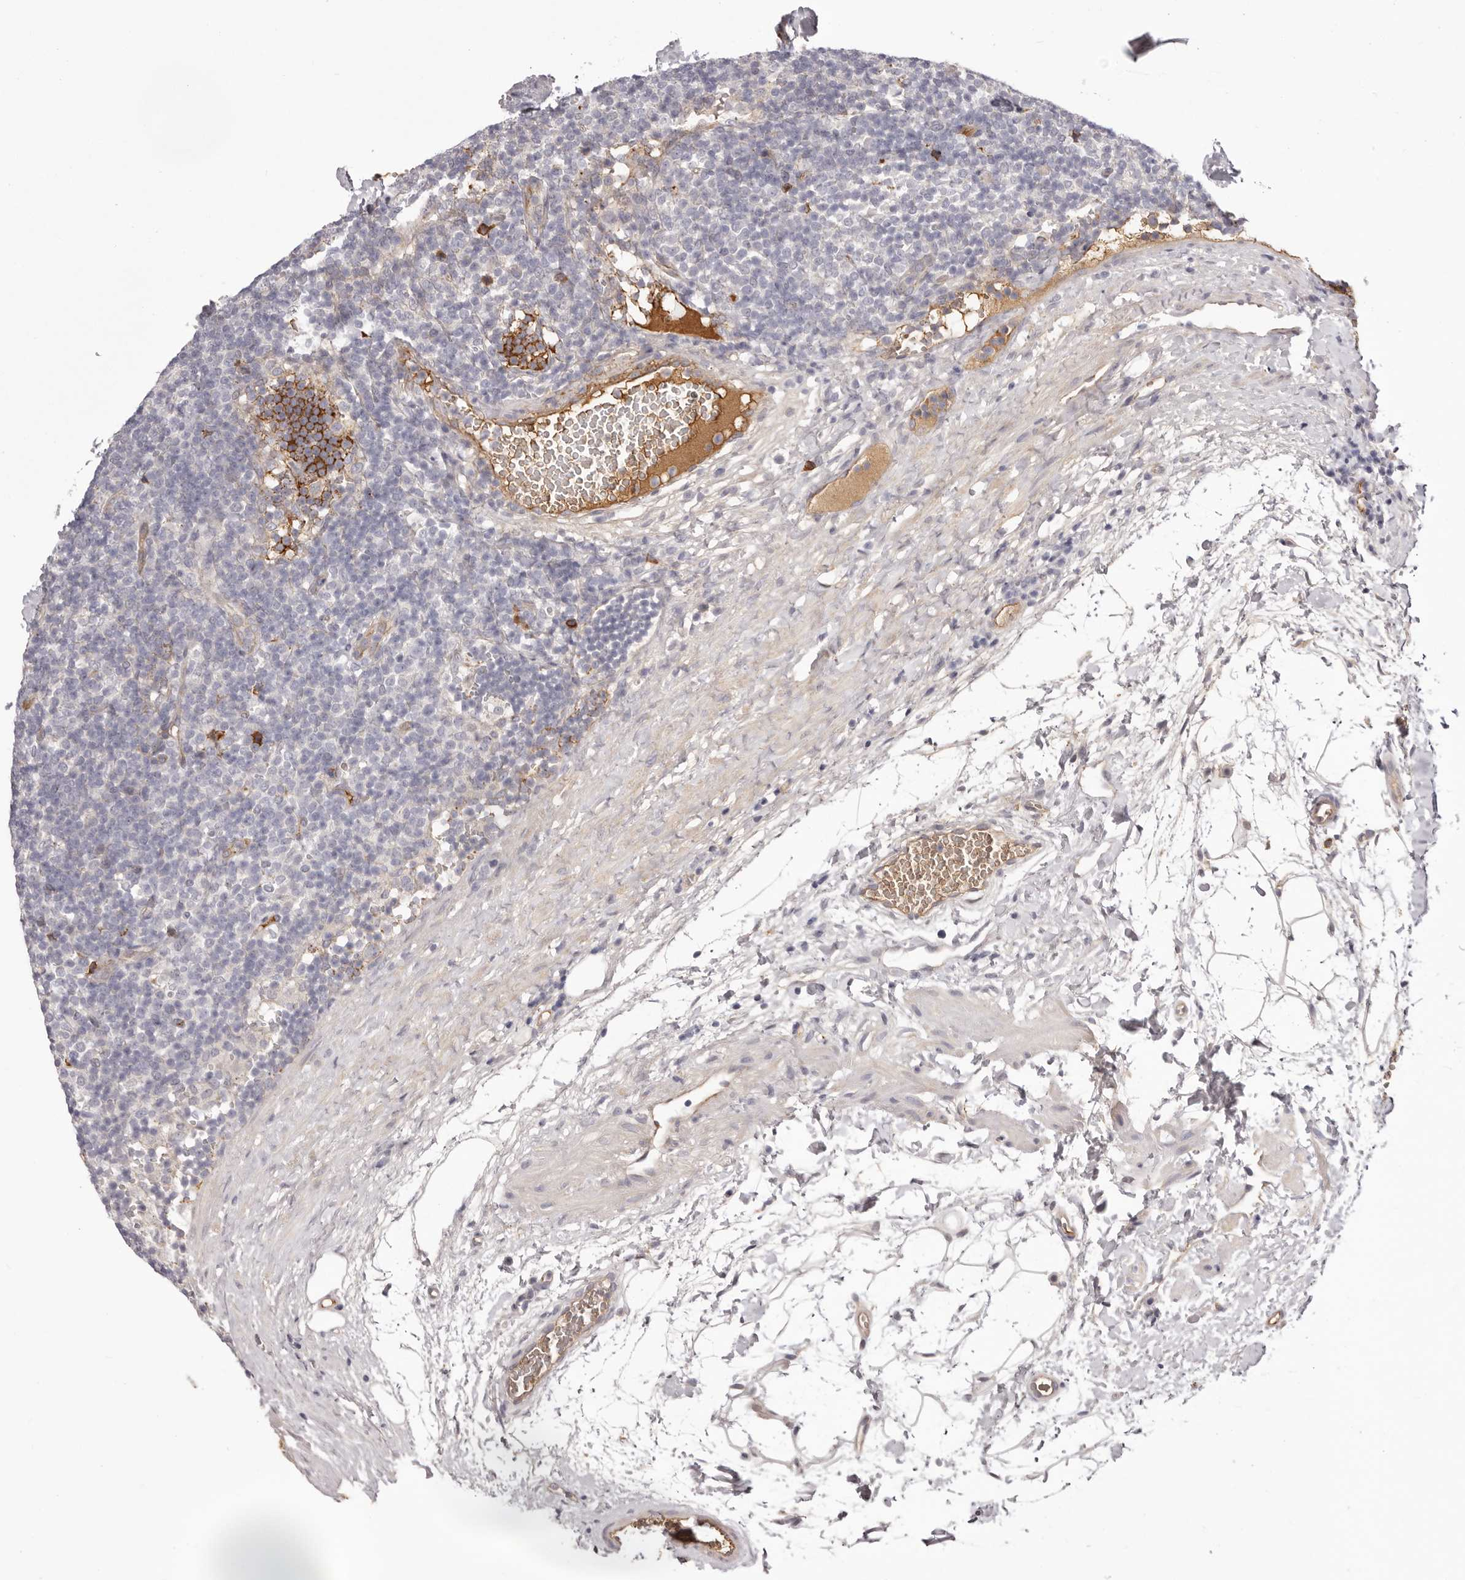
{"staining": {"intensity": "negative", "quantity": "none", "location": "none"}, "tissue": "lymphoma", "cell_type": "Tumor cells", "image_type": "cancer", "snomed": [{"axis": "morphology", "description": "Hodgkin's disease, NOS"}, {"axis": "topography", "description": "Lymph node"}], "caption": "DAB (3,3'-diaminobenzidine) immunohistochemical staining of lymphoma demonstrates no significant positivity in tumor cells.", "gene": "OTUD3", "patient": {"sex": "female", "age": 57}}